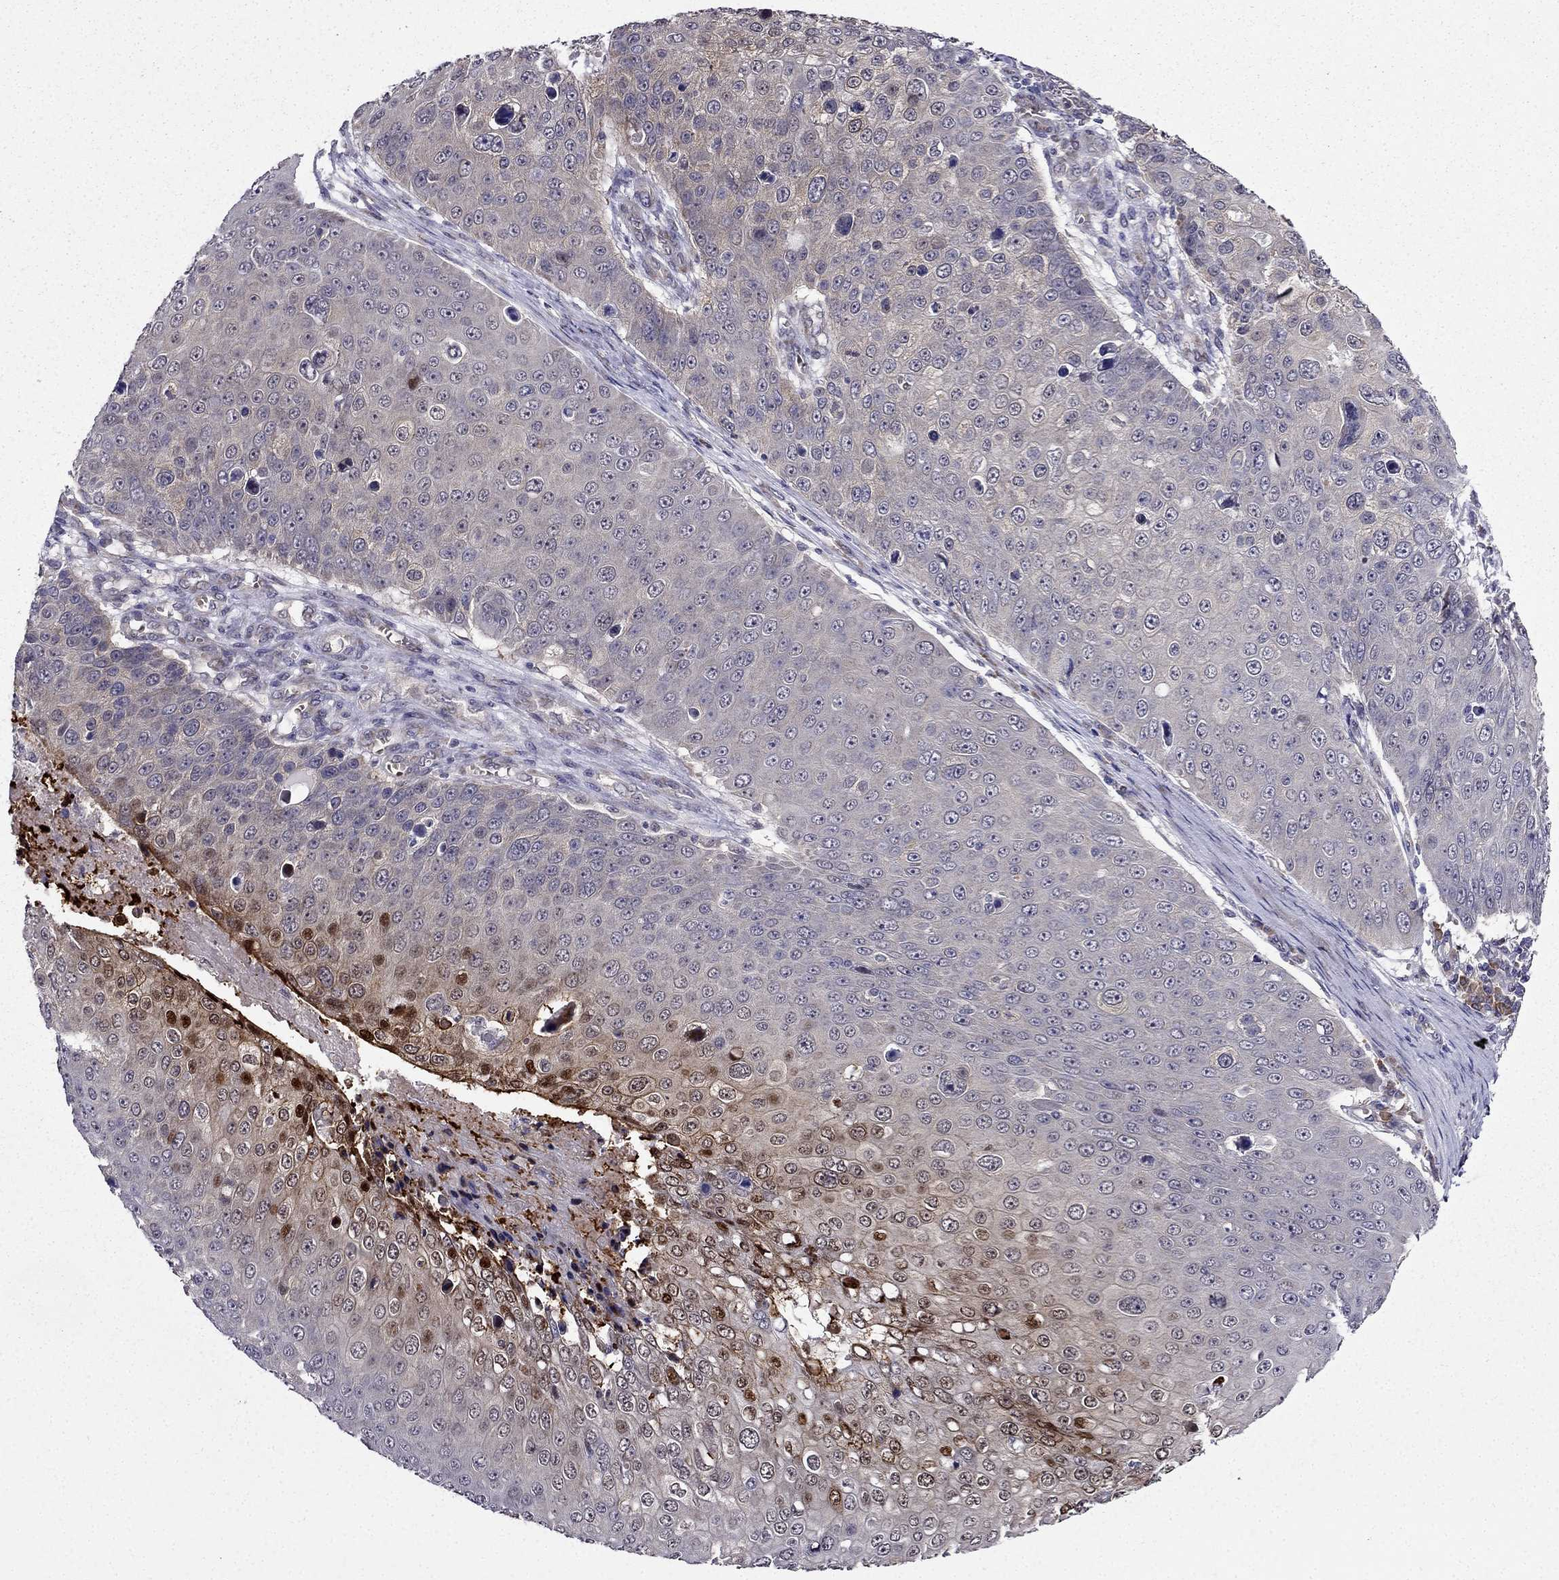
{"staining": {"intensity": "moderate", "quantity": "<25%", "location": "cytoplasmic/membranous,nuclear"}, "tissue": "skin cancer", "cell_type": "Tumor cells", "image_type": "cancer", "snomed": [{"axis": "morphology", "description": "Squamous cell carcinoma, NOS"}, {"axis": "topography", "description": "Skin"}], "caption": "Protein staining of skin cancer (squamous cell carcinoma) tissue demonstrates moderate cytoplasmic/membranous and nuclear staining in approximately <25% of tumor cells. (Stains: DAB (3,3'-diaminobenzidine) in brown, nuclei in blue, Microscopy: brightfield microscopy at high magnification).", "gene": "ARHGEF28", "patient": {"sex": "male", "age": 71}}